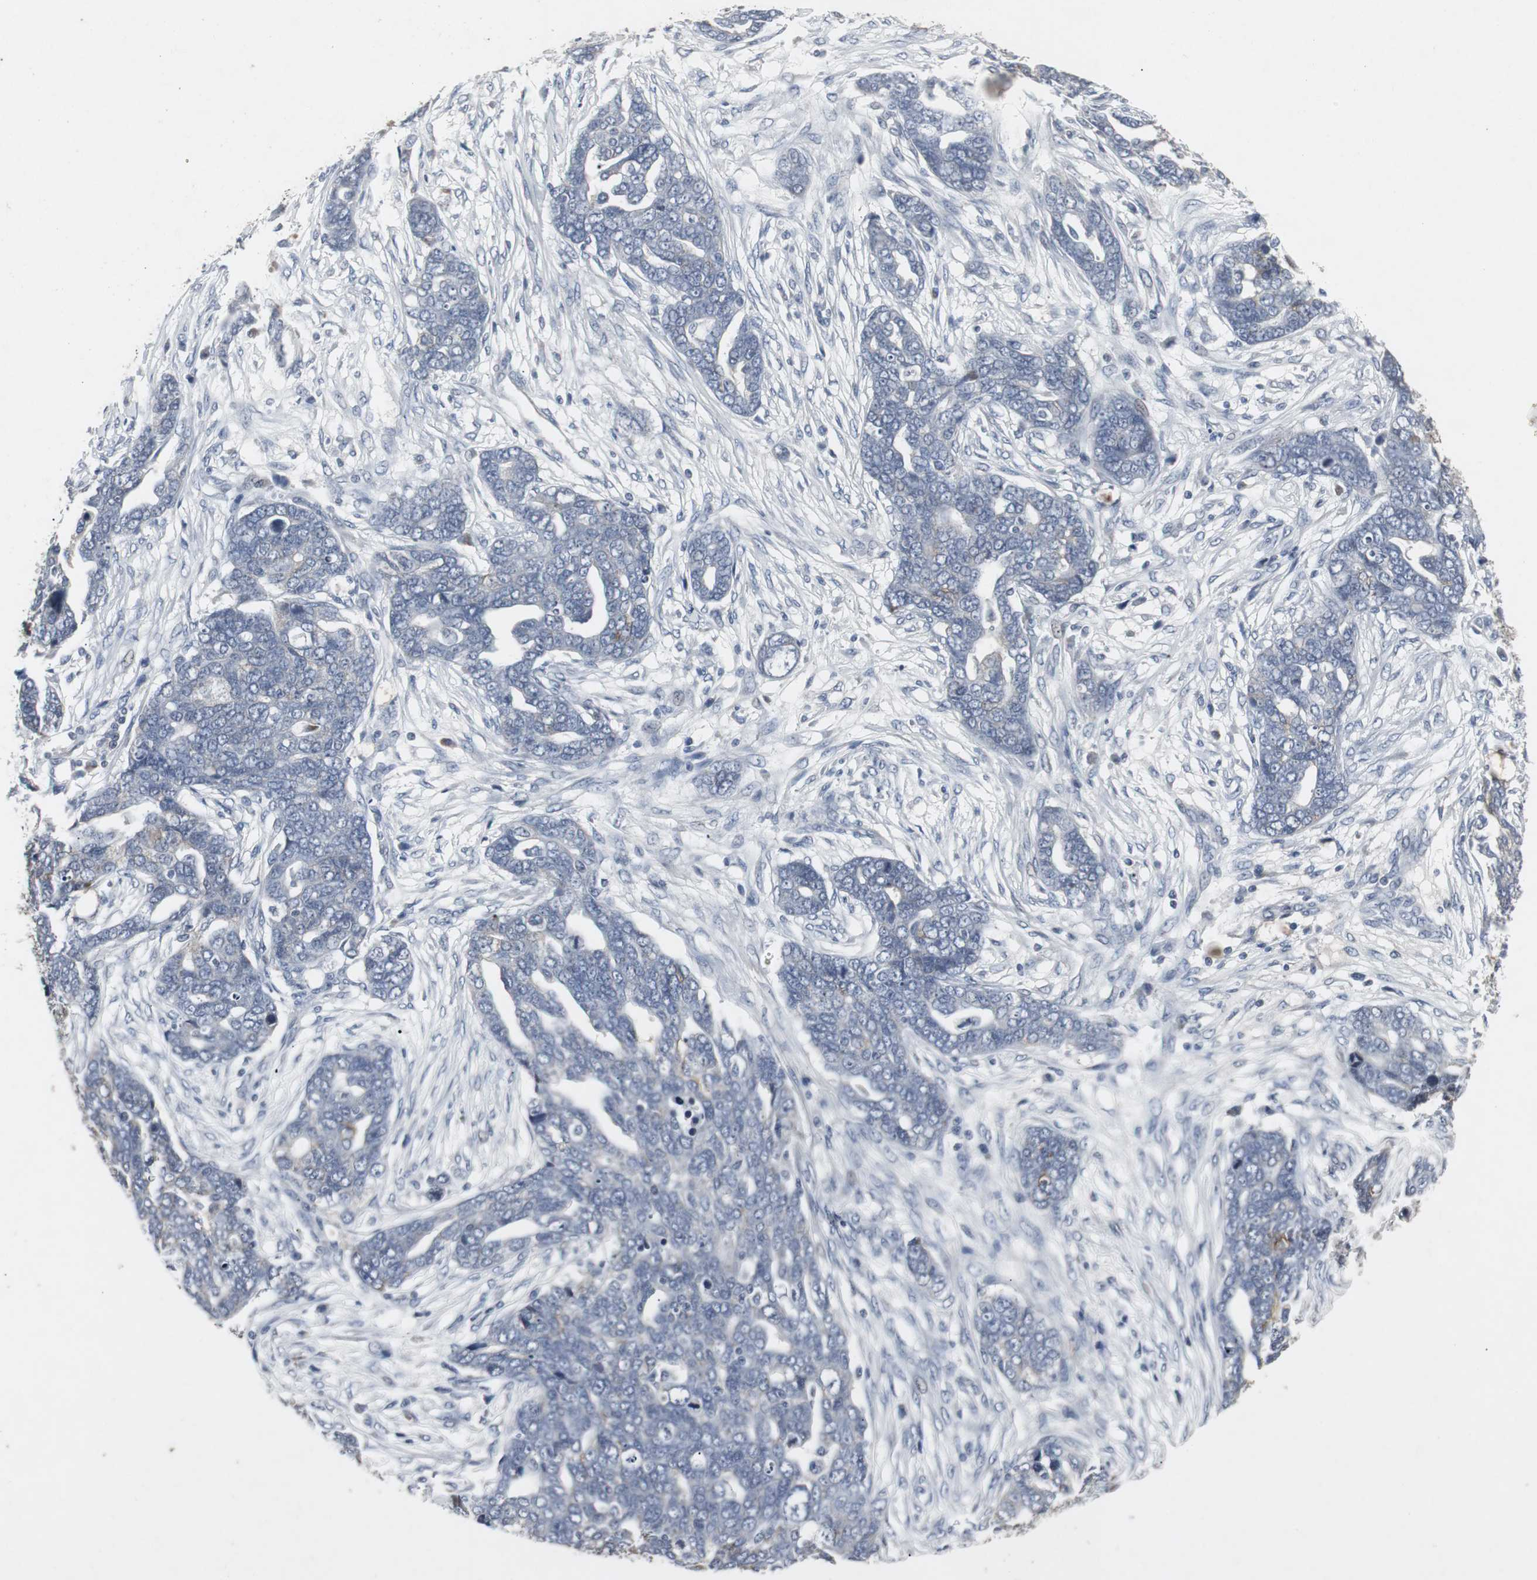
{"staining": {"intensity": "negative", "quantity": "none", "location": "none"}, "tissue": "ovarian cancer", "cell_type": "Tumor cells", "image_type": "cancer", "snomed": [{"axis": "morphology", "description": "Normal tissue, NOS"}, {"axis": "morphology", "description": "Cystadenocarcinoma, serous, NOS"}, {"axis": "topography", "description": "Fallopian tube"}, {"axis": "topography", "description": "Ovary"}], "caption": "A photomicrograph of human ovarian cancer is negative for staining in tumor cells. (DAB immunohistochemistry (IHC) visualized using brightfield microscopy, high magnification).", "gene": "ACAA1", "patient": {"sex": "female", "age": 56}}